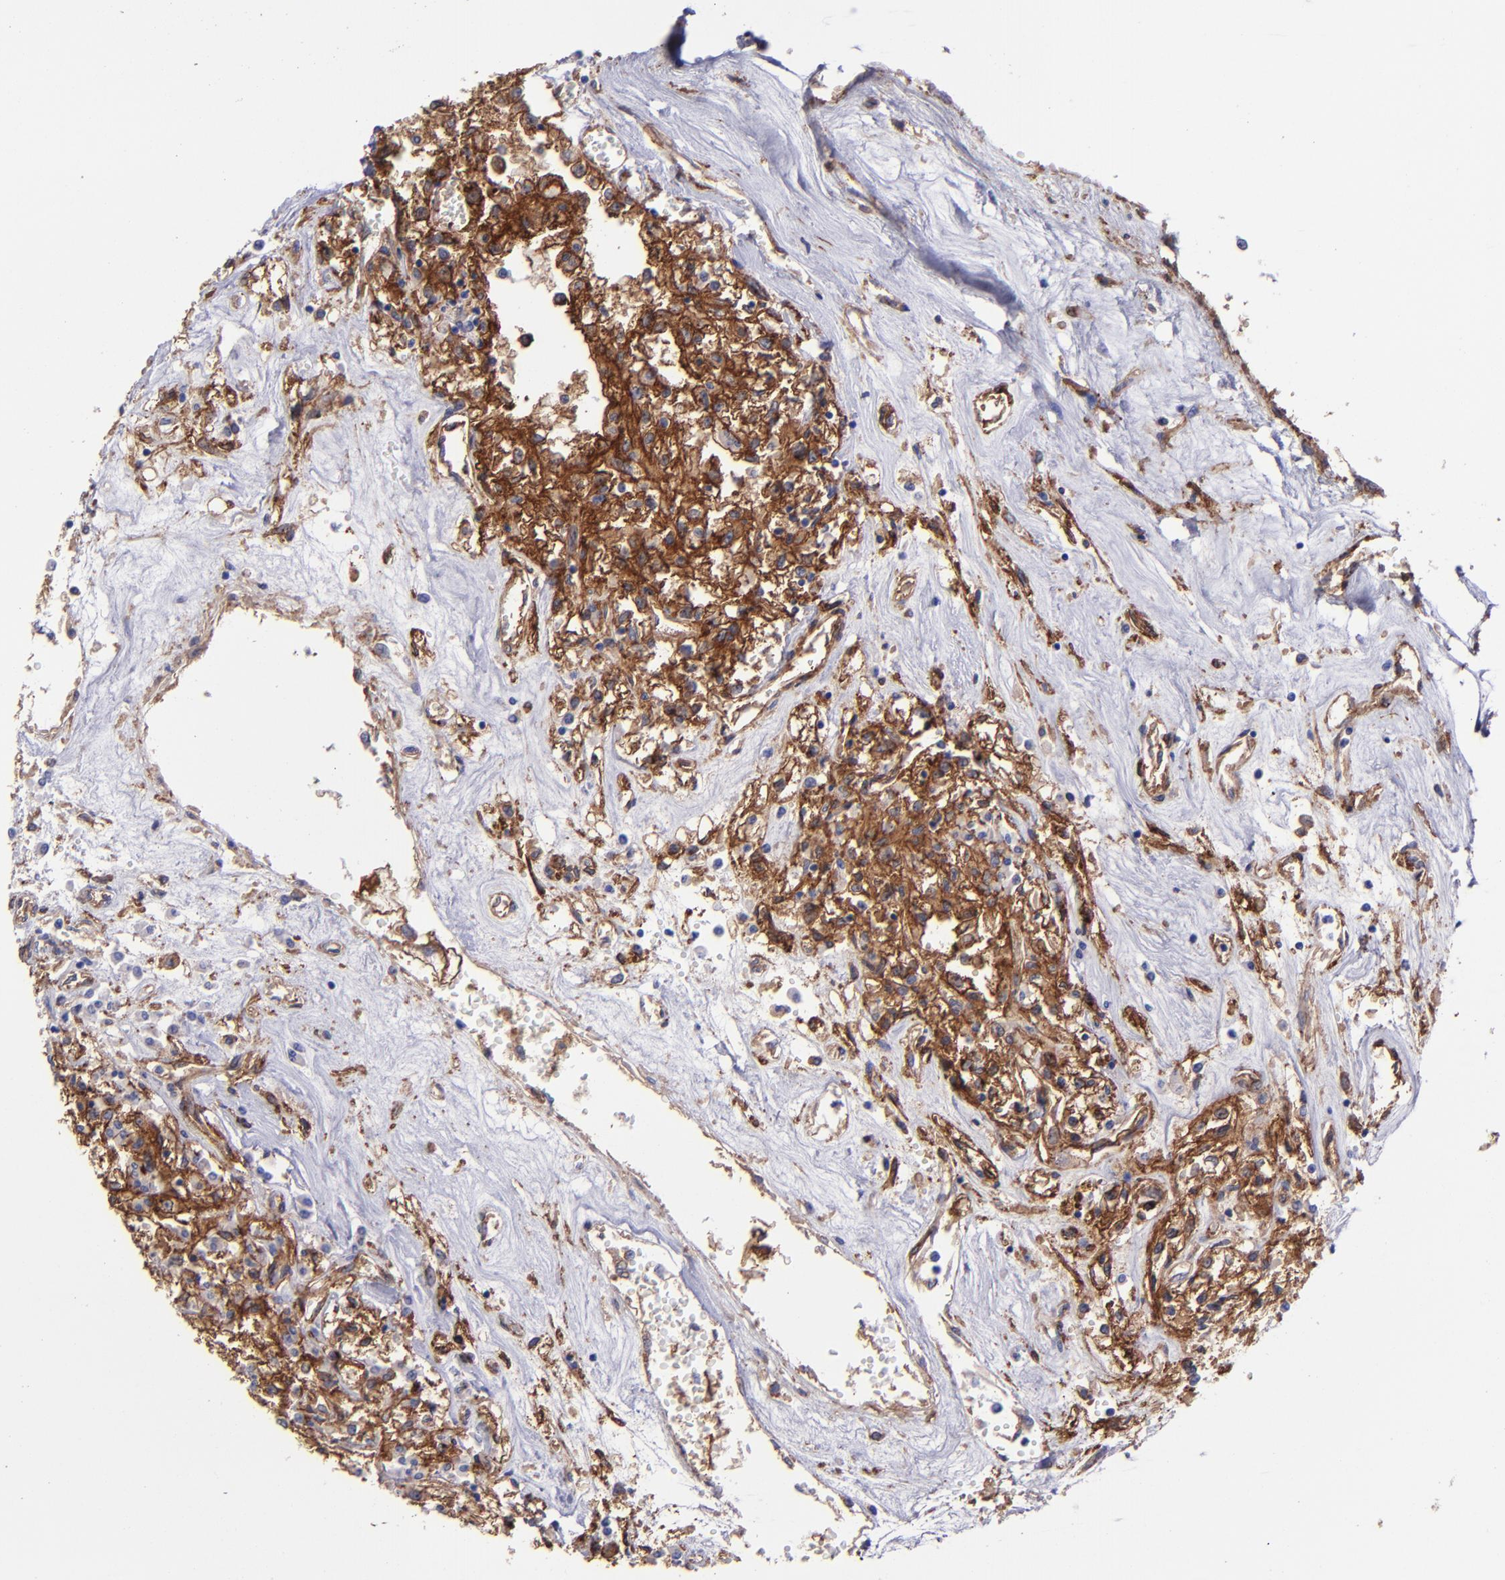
{"staining": {"intensity": "strong", "quantity": ">75%", "location": "cytoplasmic/membranous"}, "tissue": "renal cancer", "cell_type": "Tumor cells", "image_type": "cancer", "snomed": [{"axis": "morphology", "description": "Adenocarcinoma, NOS"}, {"axis": "topography", "description": "Kidney"}], "caption": "Immunohistochemistry (IHC) of human adenocarcinoma (renal) exhibits high levels of strong cytoplasmic/membranous positivity in about >75% of tumor cells. (Brightfield microscopy of DAB IHC at high magnification).", "gene": "ITGAV", "patient": {"sex": "male", "age": 78}}